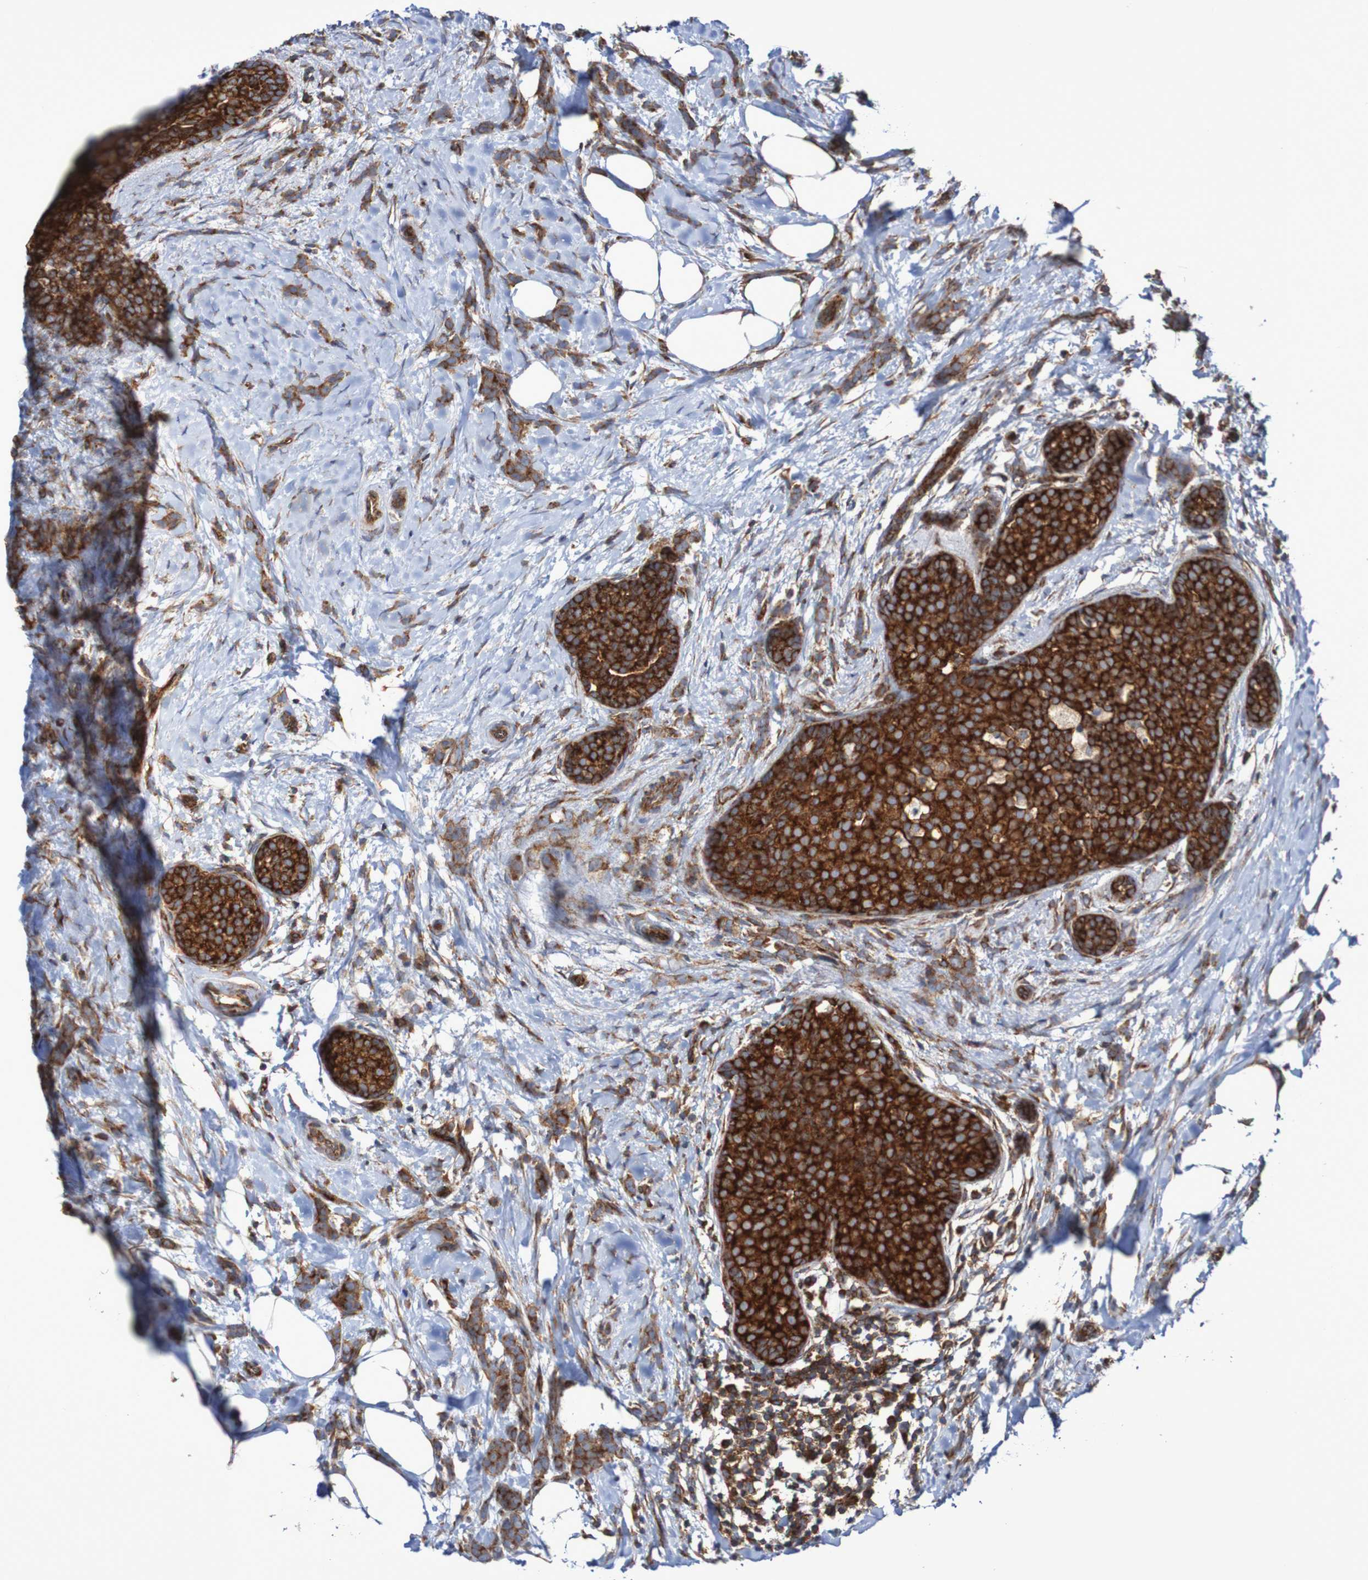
{"staining": {"intensity": "moderate", "quantity": ">75%", "location": "cytoplasmic/membranous"}, "tissue": "breast cancer", "cell_type": "Tumor cells", "image_type": "cancer", "snomed": [{"axis": "morphology", "description": "Lobular carcinoma, in situ"}, {"axis": "morphology", "description": "Lobular carcinoma"}, {"axis": "topography", "description": "Breast"}], "caption": "Protein analysis of breast cancer (lobular carcinoma) tissue displays moderate cytoplasmic/membranous positivity in approximately >75% of tumor cells.", "gene": "FXR2", "patient": {"sex": "female", "age": 41}}